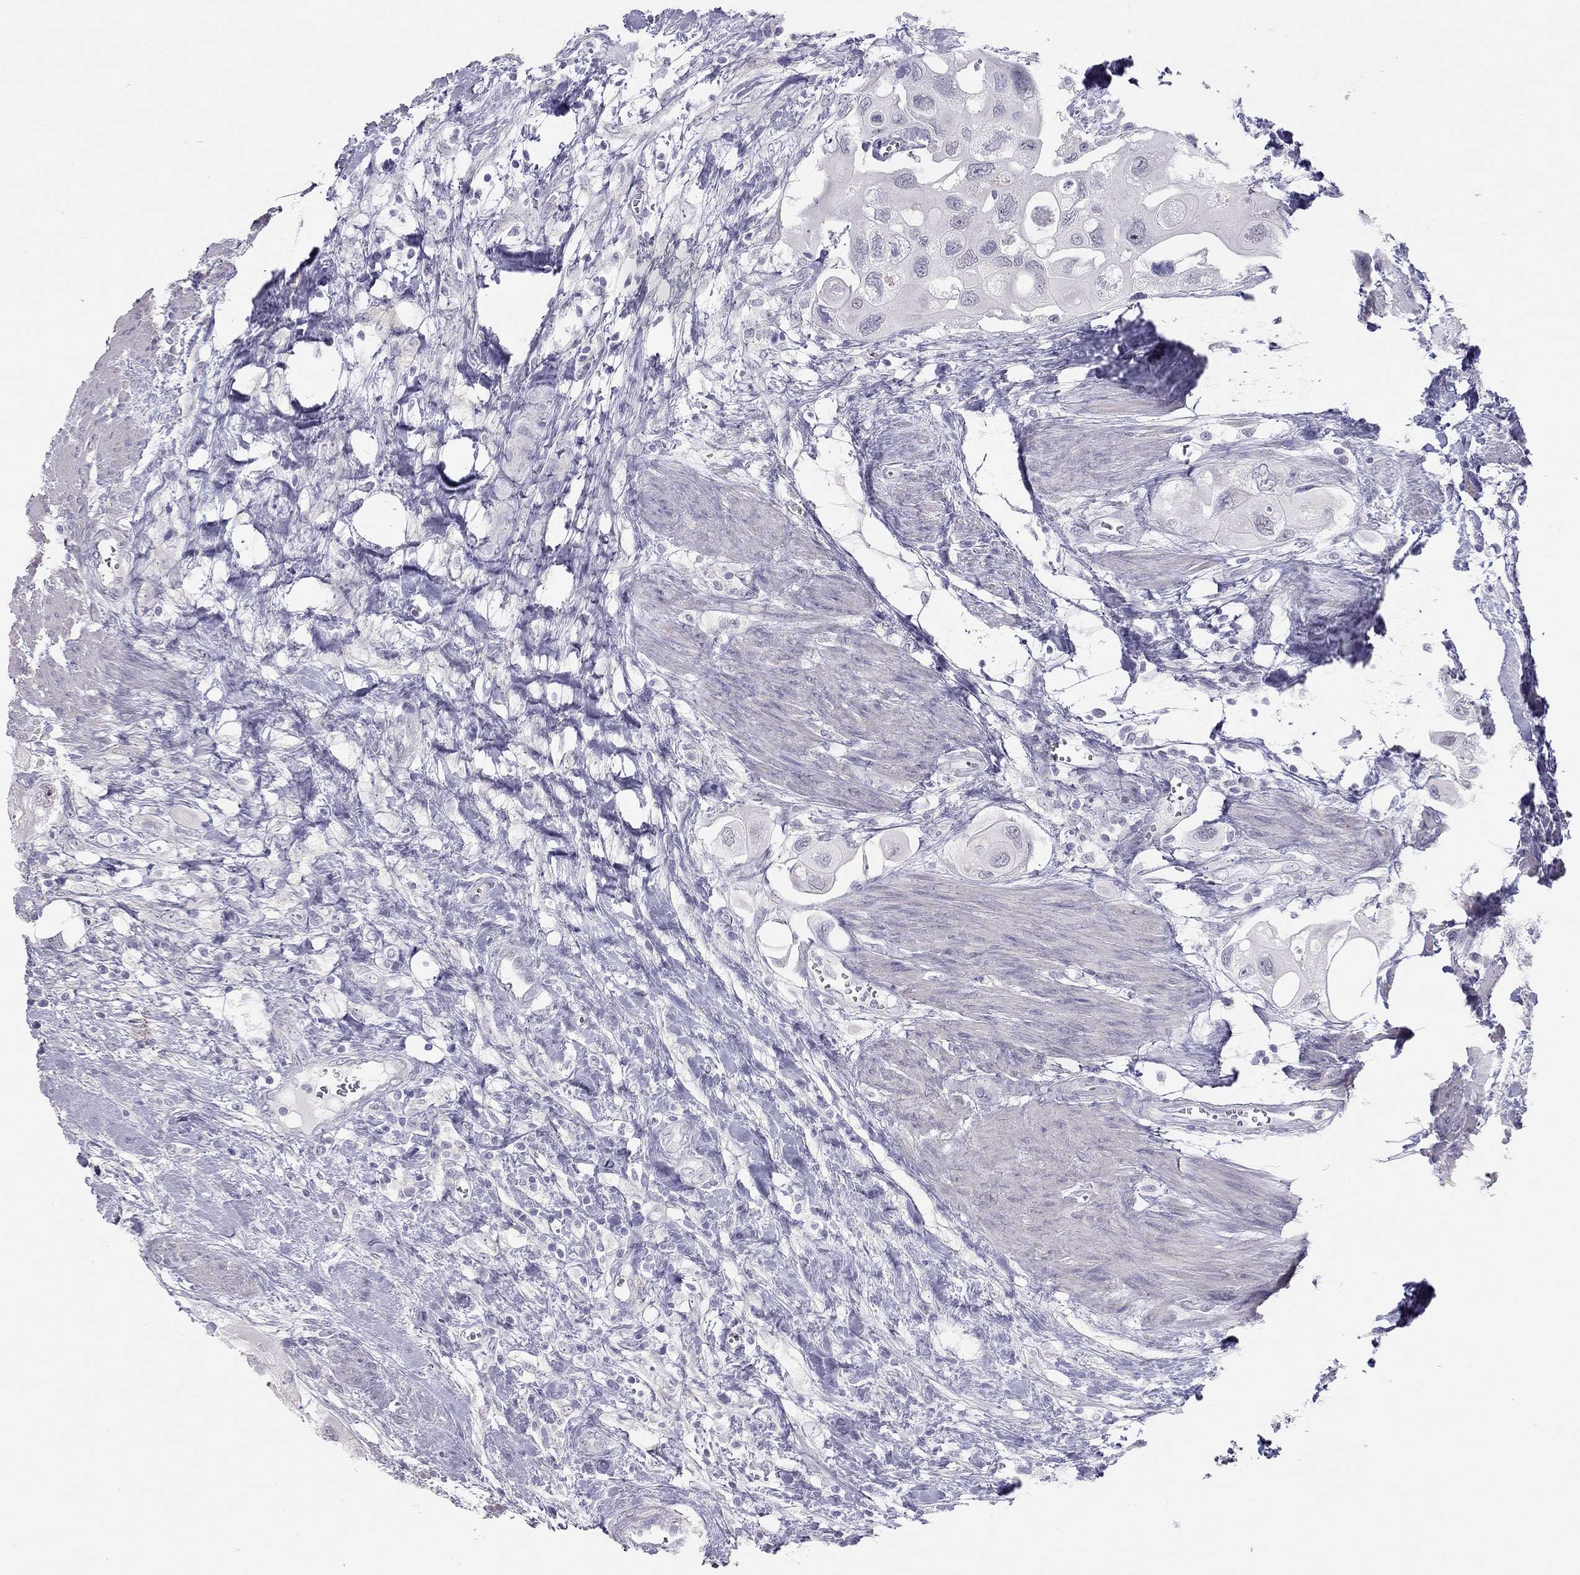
{"staining": {"intensity": "negative", "quantity": "none", "location": "none"}, "tissue": "urothelial cancer", "cell_type": "Tumor cells", "image_type": "cancer", "snomed": [{"axis": "morphology", "description": "Urothelial carcinoma, High grade"}, {"axis": "topography", "description": "Urinary bladder"}], "caption": "A high-resolution image shows immunohistochemistry staining of urothelial cancer, which shows no significant staining in tumor cells.", "gene": "SPATA12", "patient": {"sex": "male", "age": 59}}